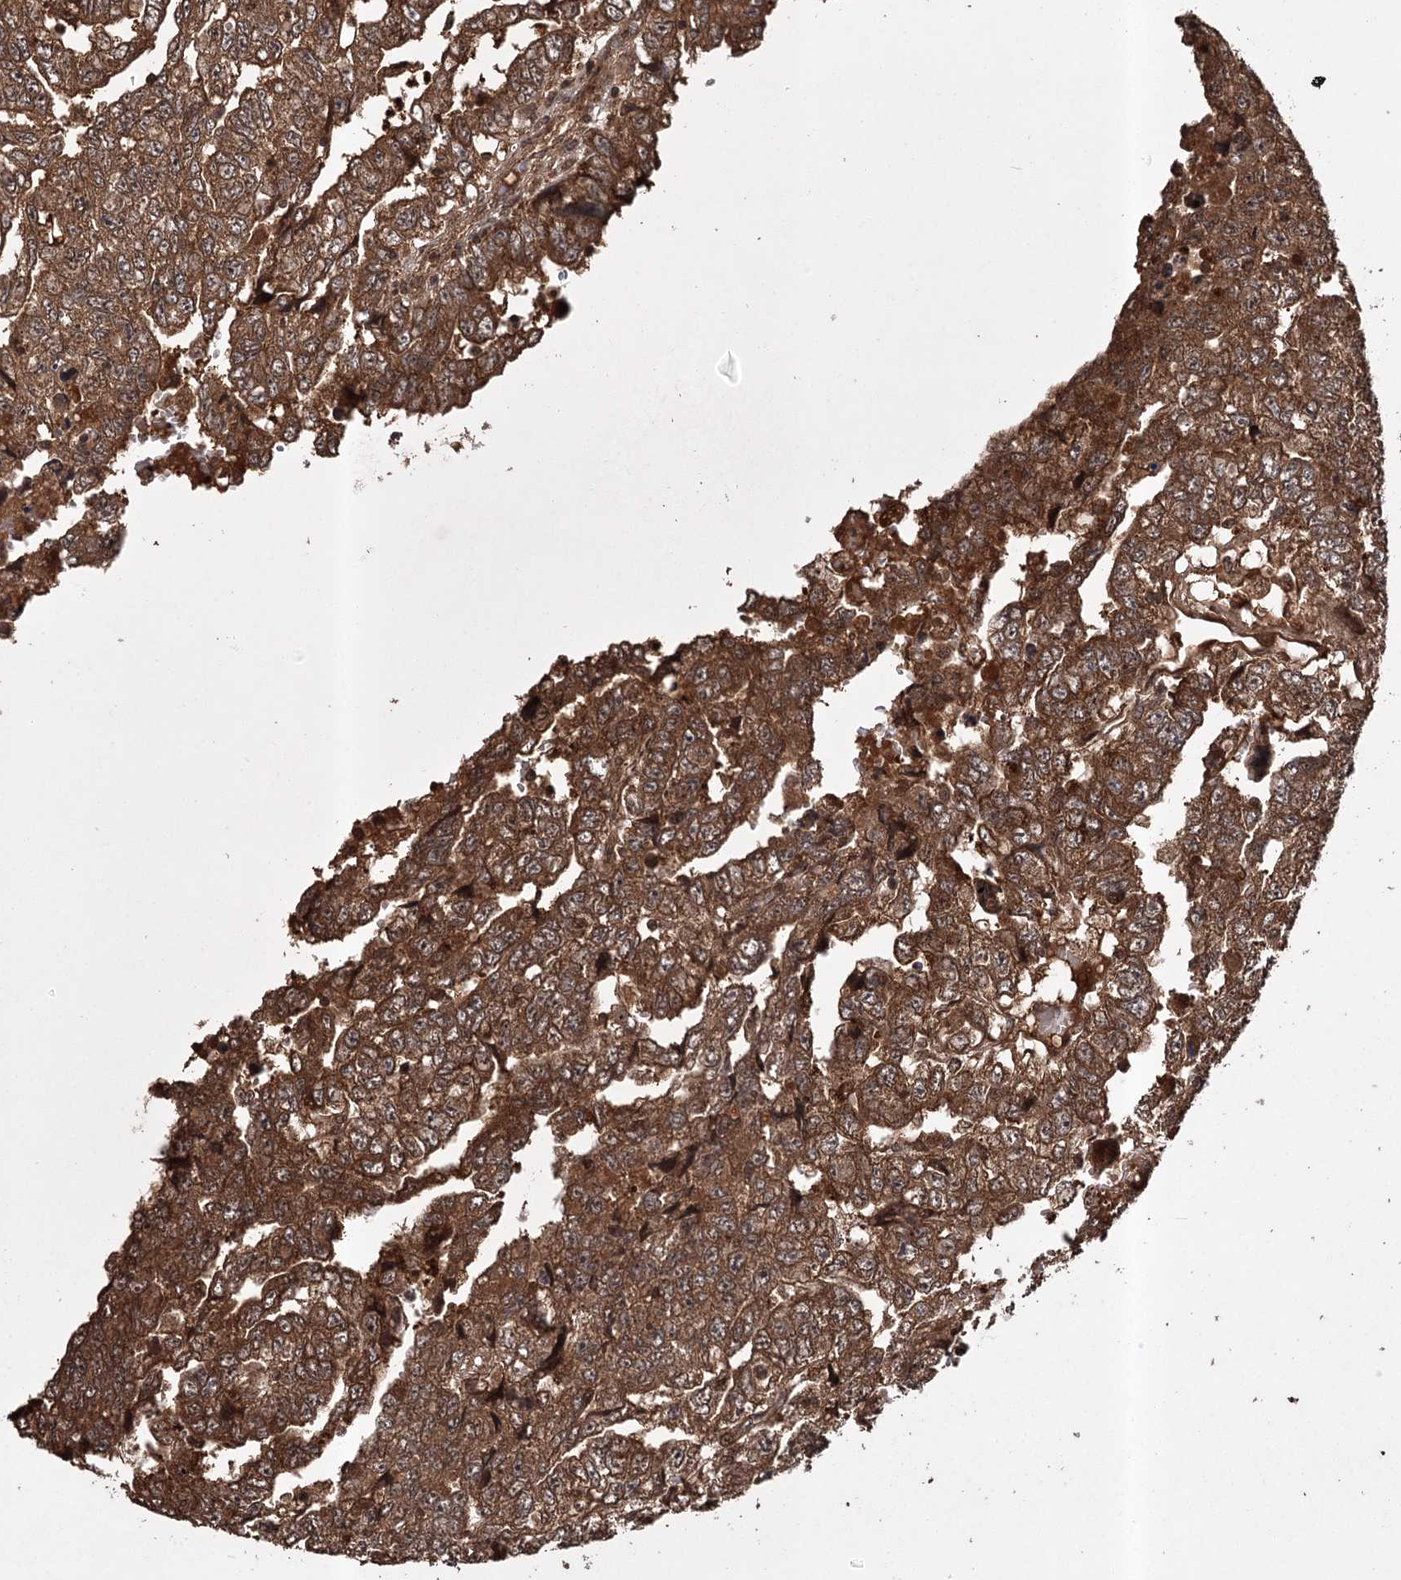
{"staining": {"intensity": "strong", "quantity": ">75%", "location": "cytoplasmic/membranous"}, "tissue": "testis cancer", "cell_type": "Tumor cells", "image_type": "cancer", "snomed": [{"axis": "morphology", "description": "Carcinoma, Embryonal, NOS"}, {"axis": "topography", "description": "Testis"}], "caption": "Strong cytoplasmic/membranous positivity is identified in approximately >75% of tumor cells in testis cancer.", "gene": "RPAP3", "patient": {"sex": "male", "age": 36}}